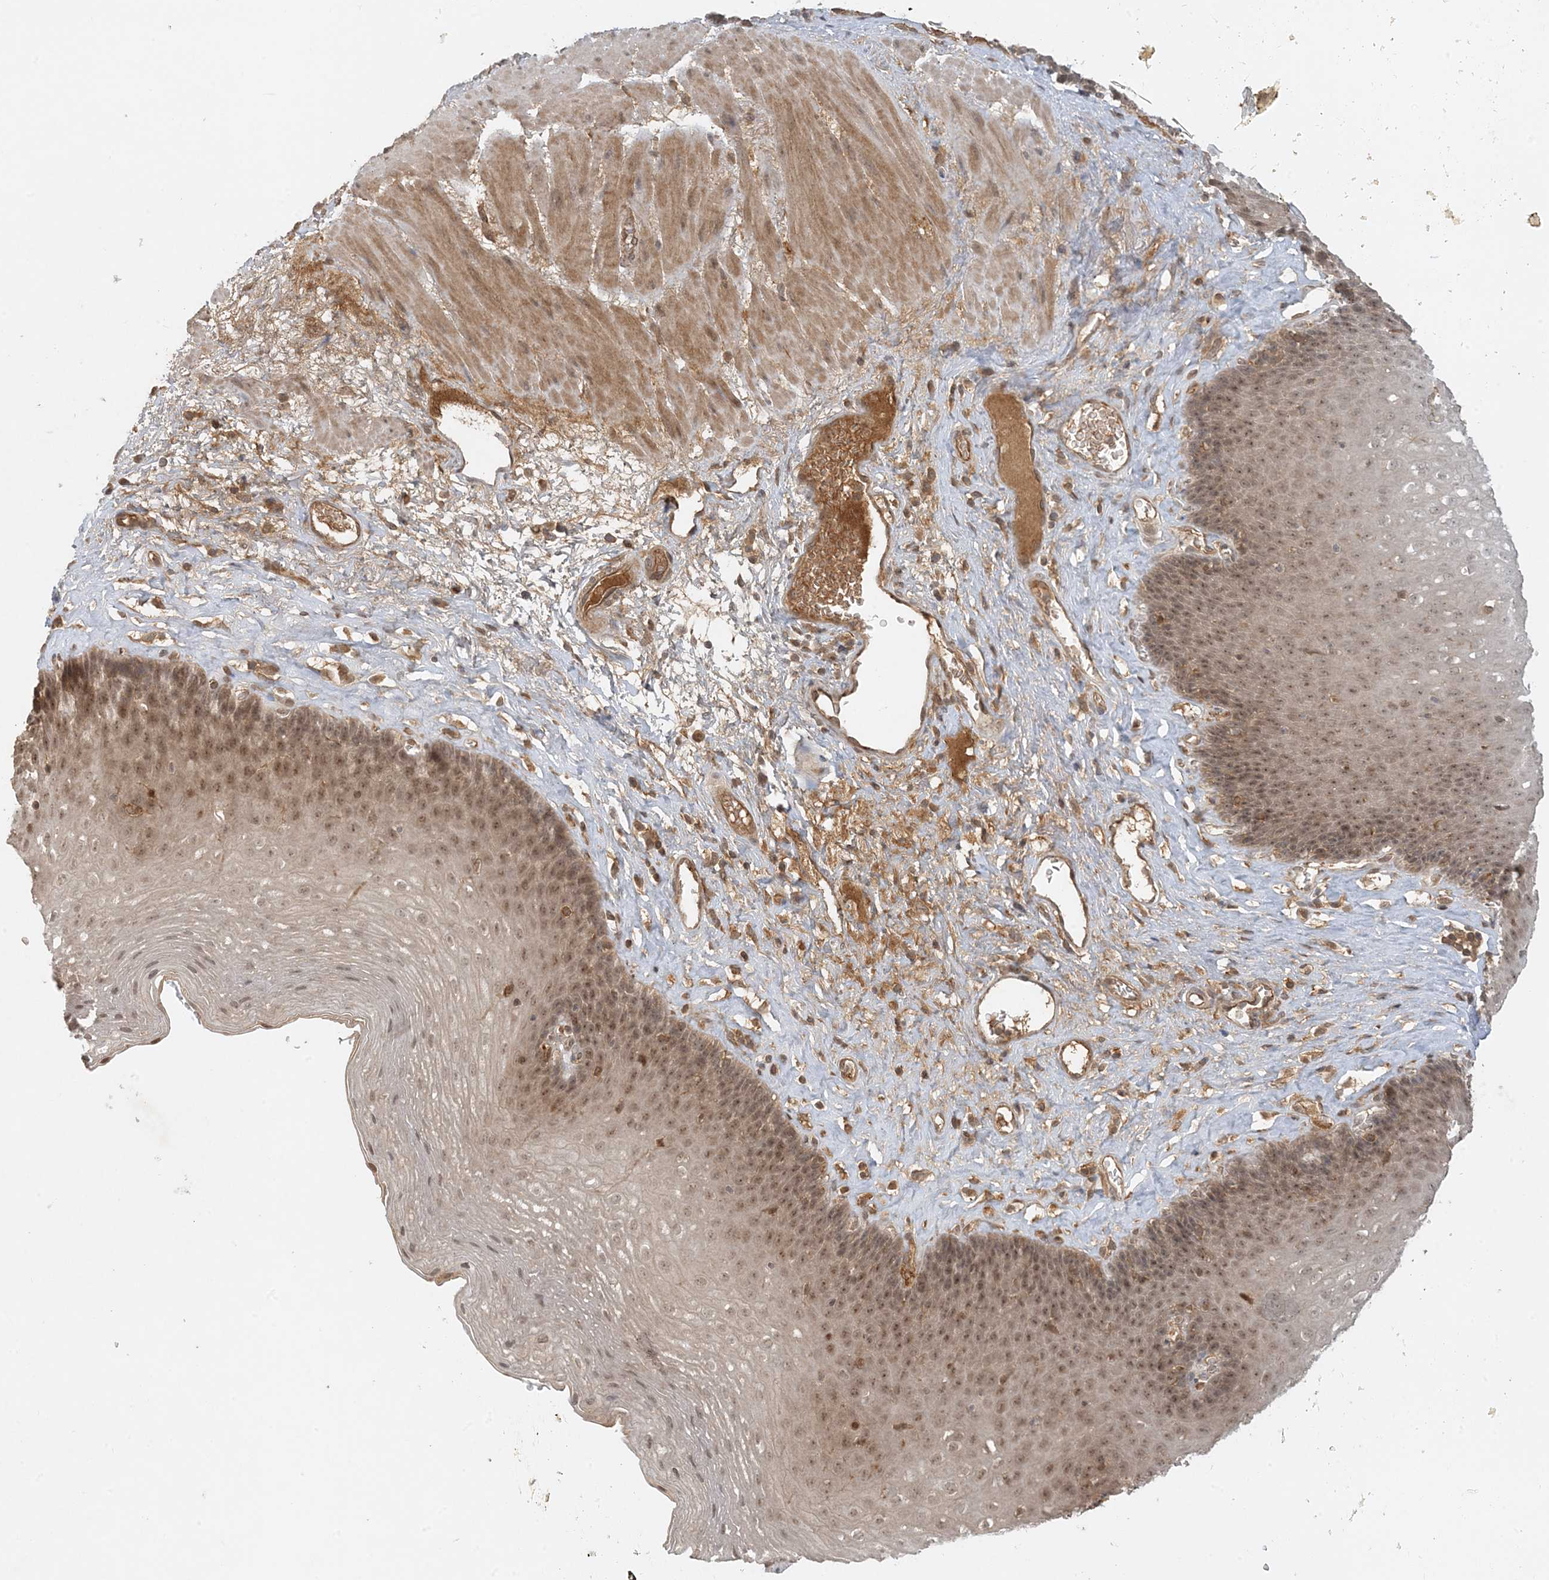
{"staining": {"intensity": "moderate", "quantity": "25%-75%", "location": "cytoplasmic/membranous,nuclear"}, "tissue": "esophagus", "cell_type": "Squamous epithelial cells", "image_type": "normal", "snomed": [{"axis": "morphology", "description": "Normal tissue, NOS"}, {"axis": "topography", "description": "Esophagus"}], "caption": "Protein staining reveals moderate cytoplasmic/membranous,nuclear positivity in about 25%-75% of squamous epithelial cells in unremarkable esophagus.", "gene": "ZCCHC4", "patient": {"sex": "female", "age": 66}}